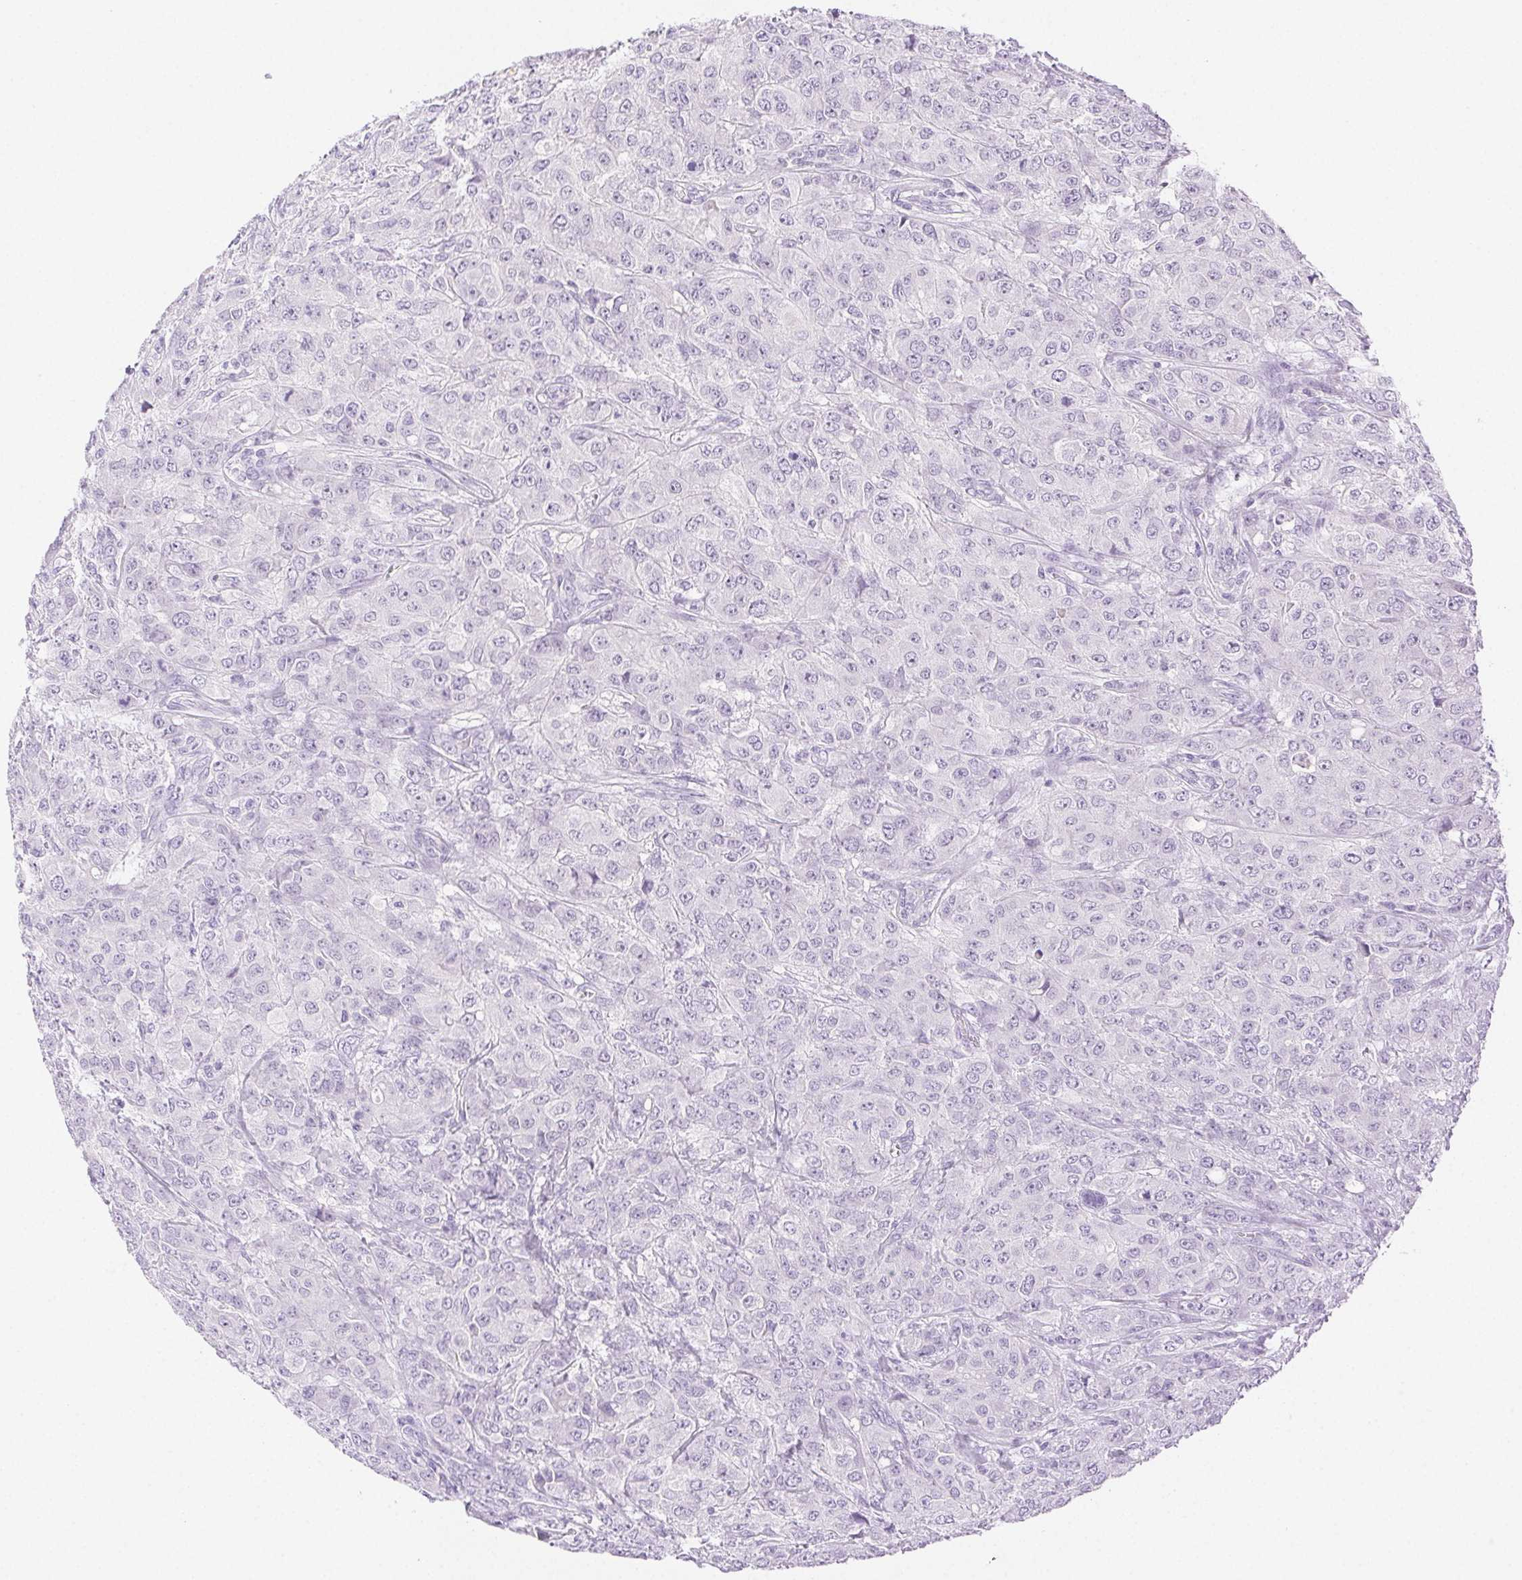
{"staining": {"intensity": "negative", "quantity": "none", "location": "none"}, "tissue": "breast cancer", "cell_type": "Tumor cells", "image_type": "cancer", "snomed": [{"axis": "morphology", "description": "Normal tissue, NOS"}, {"axis": "morphology", "description": "Duct carcinoma"}, {"axis": "topography", "description": "Breast"}], "caption": "A micrograph of human breast cancer is negative for staining in tumor cells.", "gene": "SPACA4", "patient": {"sex": "female", "age": 43}}